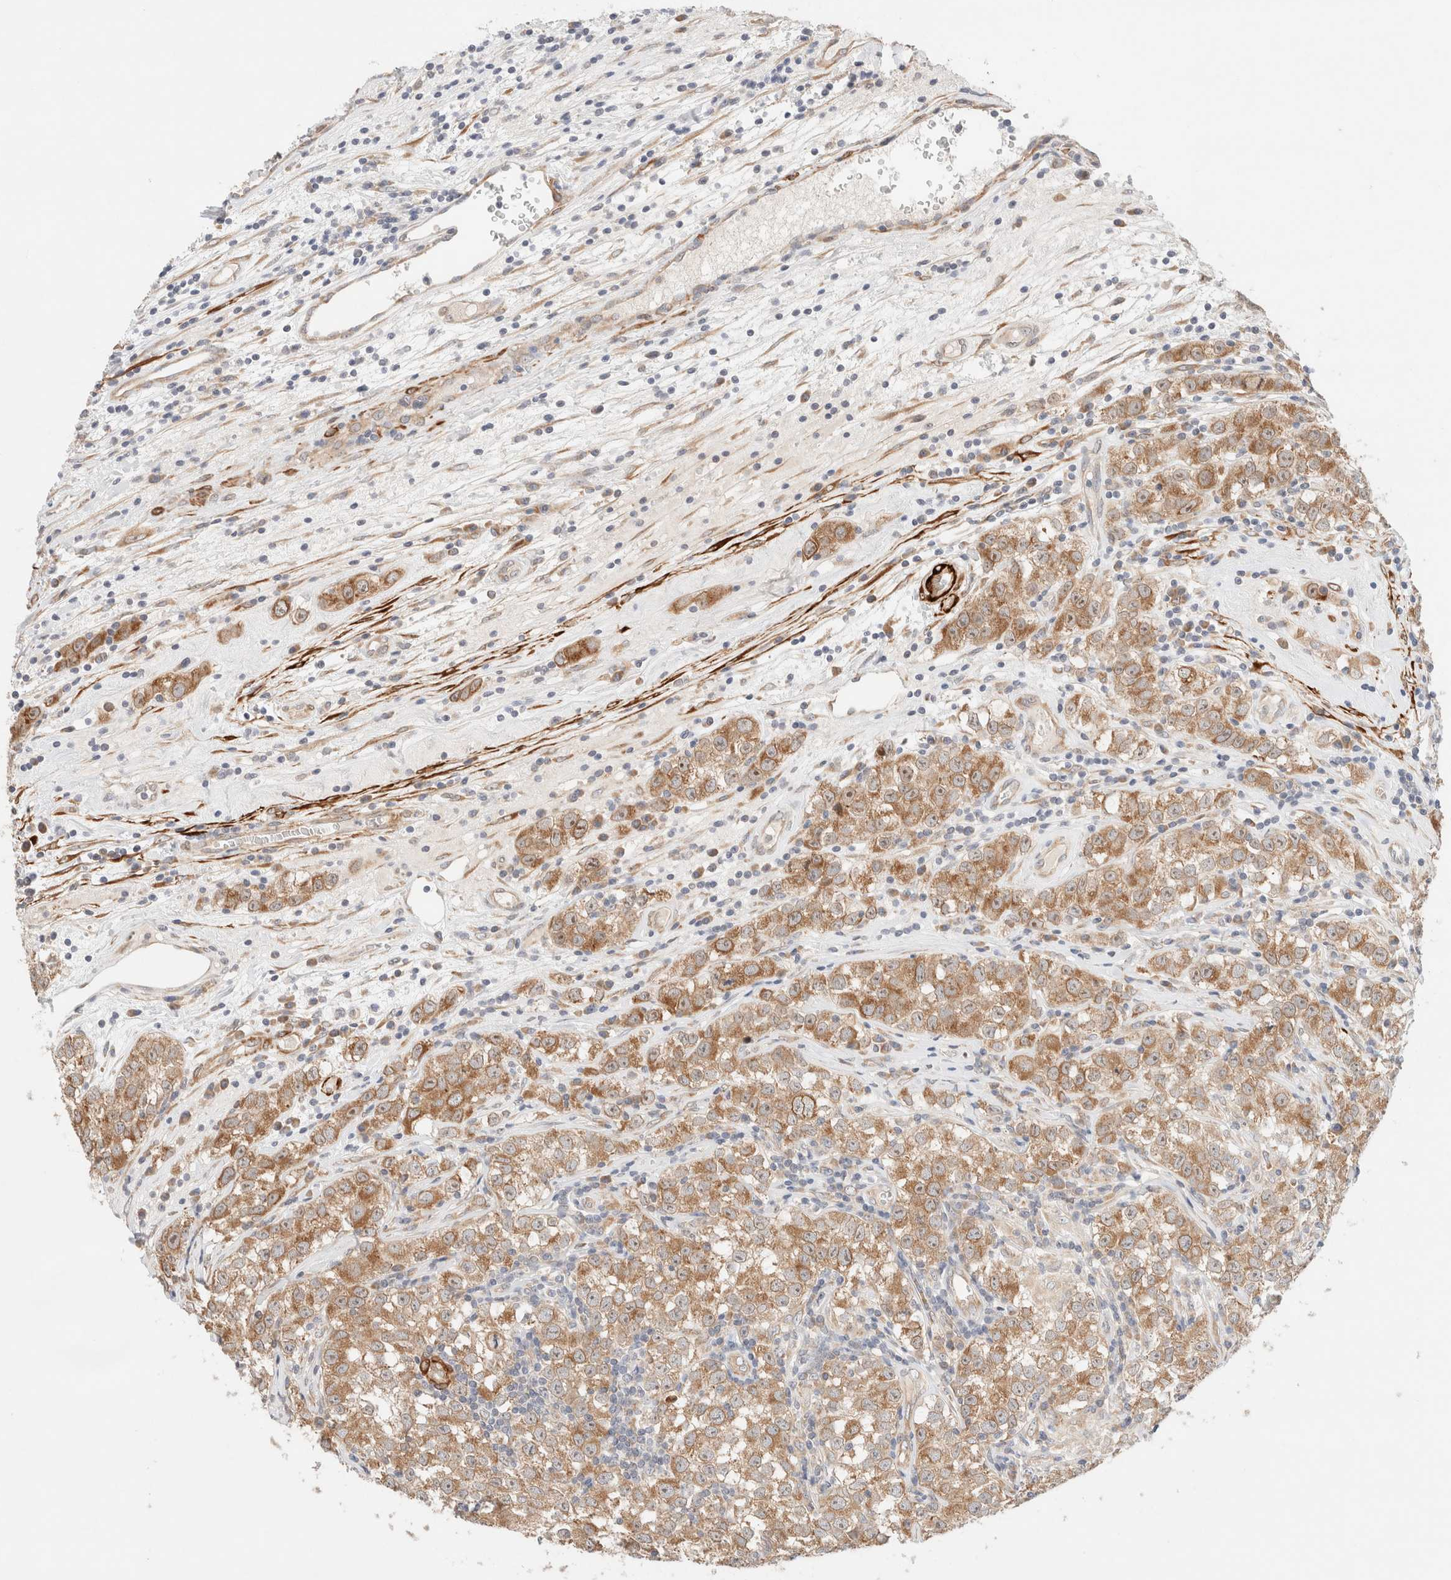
{"staining": {"intensity": "moderate", "quantity": ">75%", "location": "cytoplasmic/membranous"}, "tissue": "testis cancer", "cell_type": "Tumor cells", "image_type": "cancer", "snomed": [{"axis": "morphology", "description": "Seminoma, NOS"}, {"axis": "morphology", "description": "Carcinoma, Embryonal, NOS"}, {"axis": "topography", "description": "Testis"}], "caption": "Human testis embryonal carcinoma stained with a brown dye displays moderate cytoplasmic/membranous positive staining in approximately >75% of tumor cells.", "gene": "RRP15", "patient": {"sex": "male", "age": 43}}